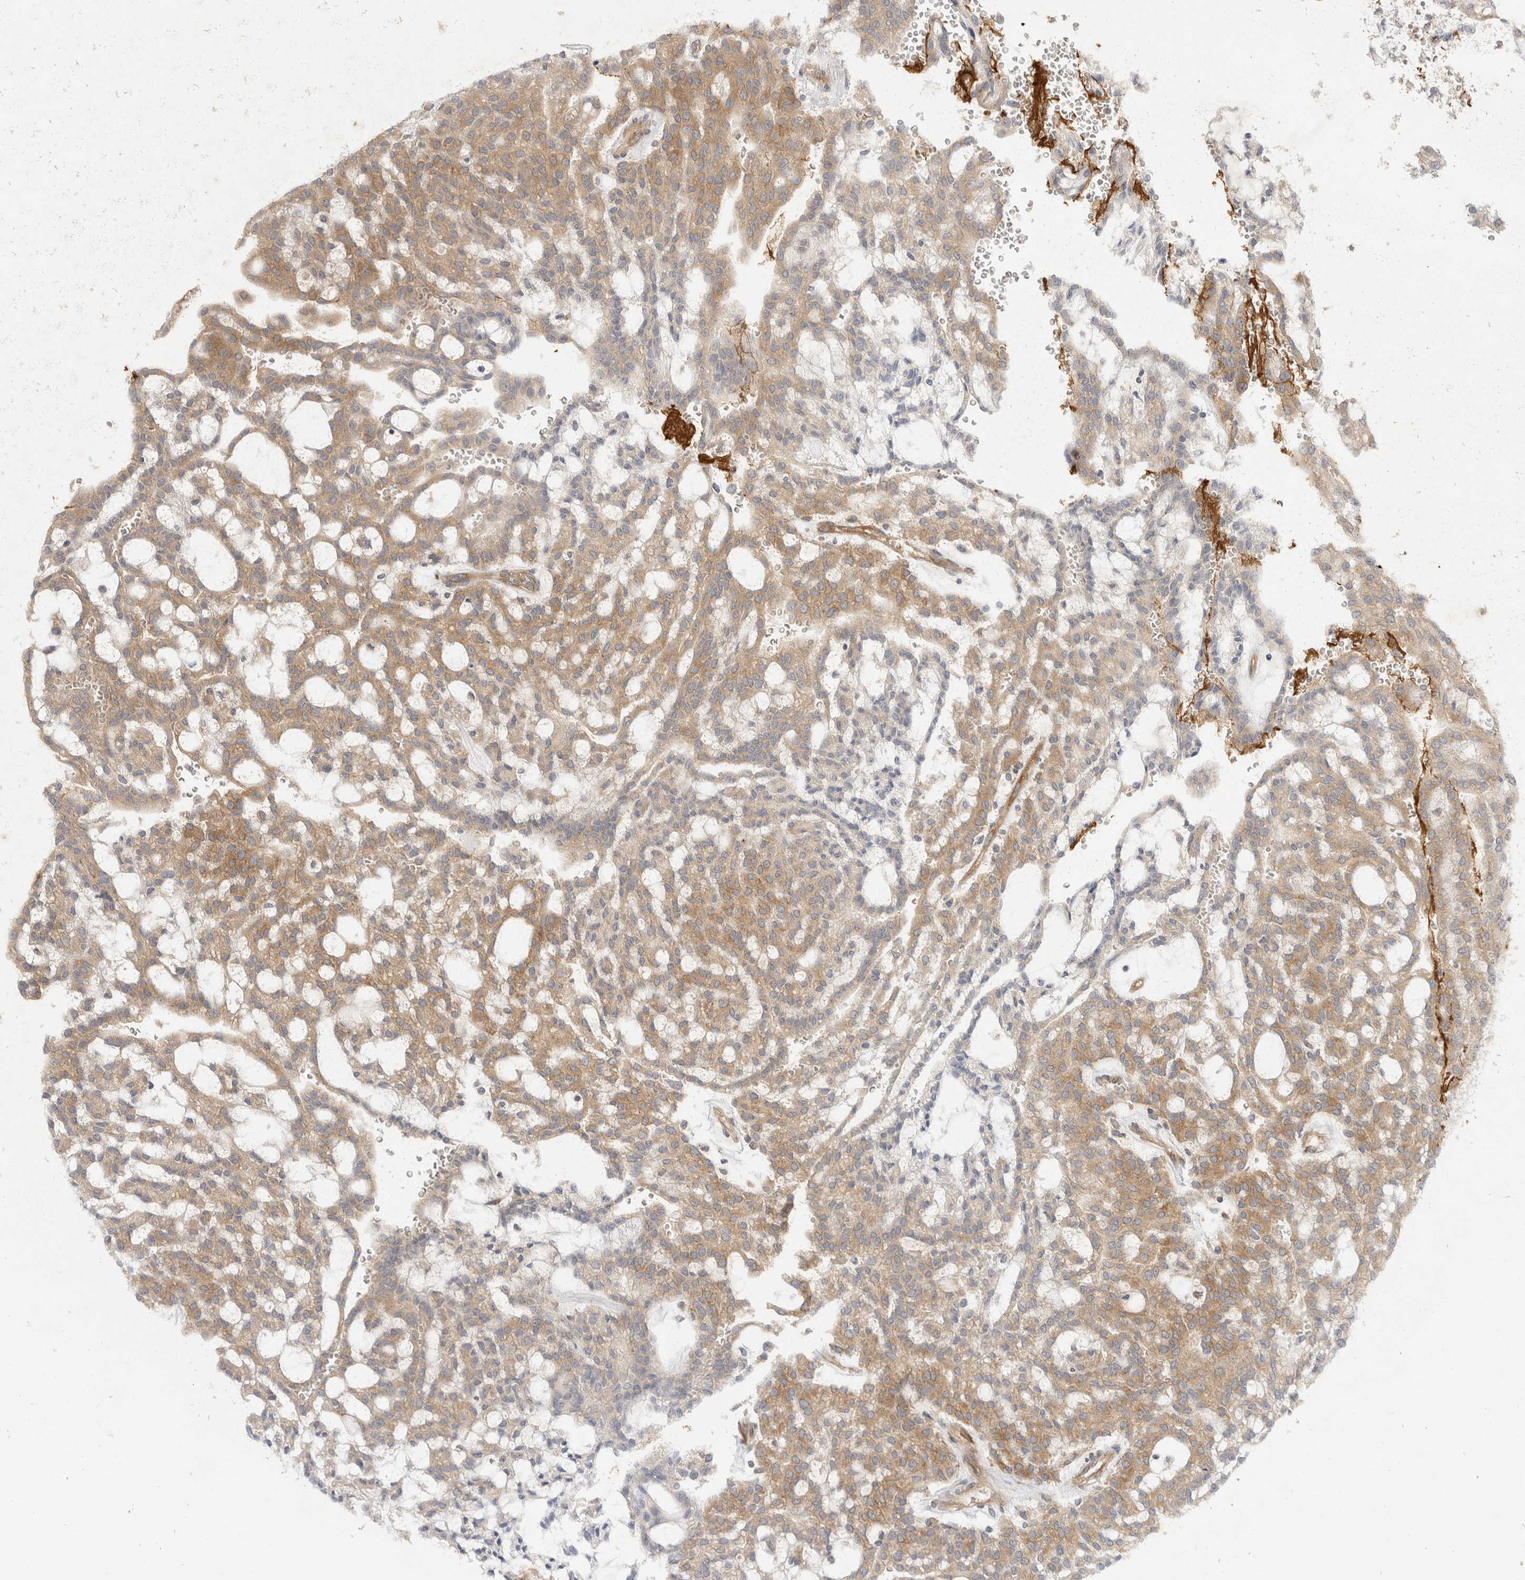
{"staining": {"intensity": "weak", "quantity": ">75%", "location": "cytoplasmic/membranous"}, "tissue": "renal cancer", "cell_type": "Tumor cells", "image_type": "cancer", "snomed": [{"axis": "morphology", "description": "Adenocarcinoma, NOS"}, {"axis": "topography", "description": "Kidney"}], "caption": "An image of renal cancer (adenocarcinoma) stained for a protein shows weak cytoplasmic/membranous brown staining in tumor cells. The protein is stained brown, and the nuclei are stained in blue (DAB IHC with brightfield microscopy, high magnification).", "gene": "EIF4G3", "patient": {"sex": "male", "age": 63}}